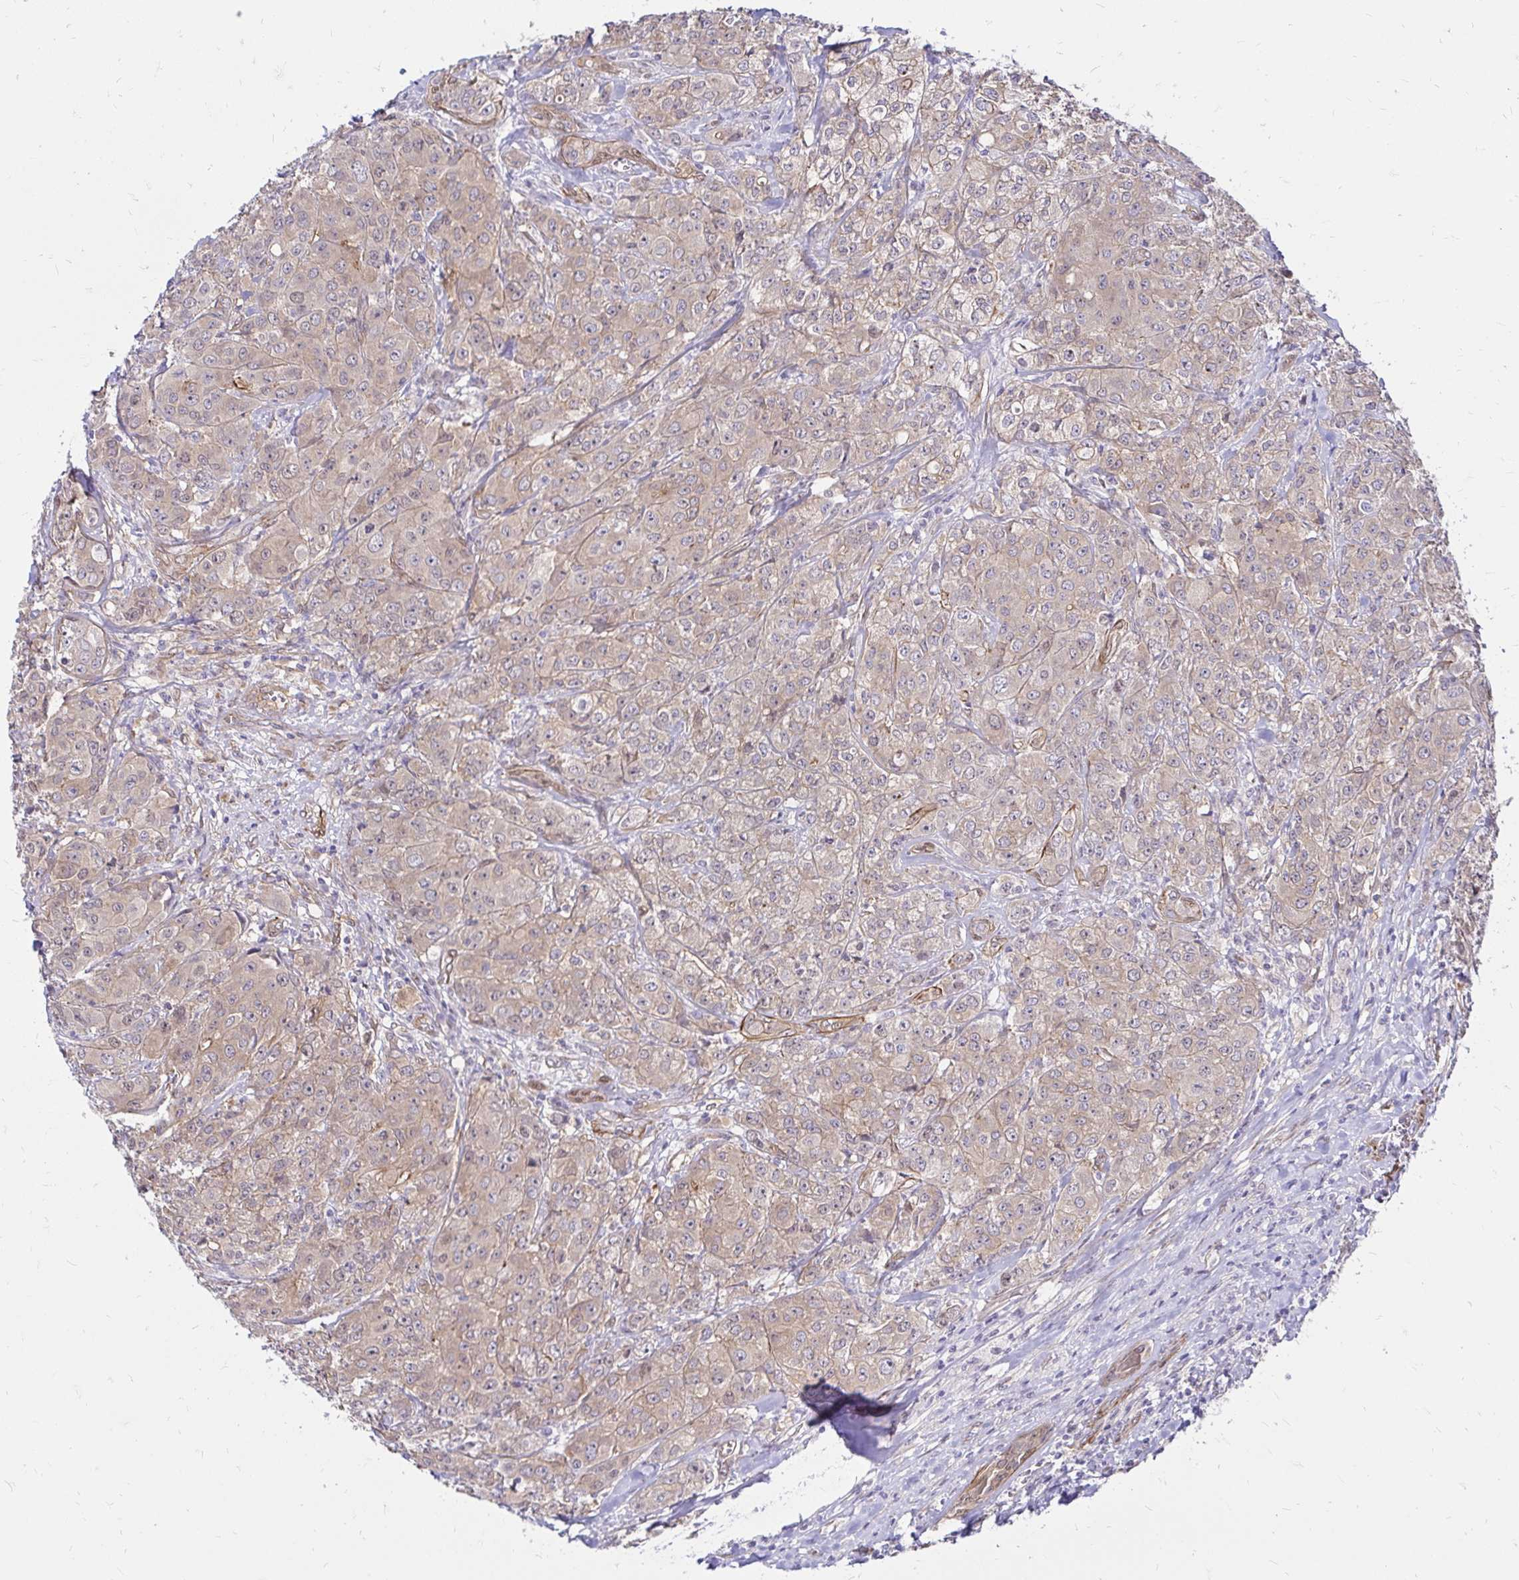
{"staining": {"intensity": "weak", "quantity": ">75%", "location": "cytoplasmic/membranous"}, "tissue": "breast cancer", "cell_type": "Tumor cells", "image_type": "cancer", "snomed": [{"axis": "morphology", "description": "Normal tissue, NOS"}, {"axis": "morphology", "description": "Duct carcinoma"}, {"axis": "topography", "description": "Breast"}], "caption": "Brown immunohistochemical staining in human breast cancer (intraductal carcinoma) displays weak cytoplasmic/membranous positivity in approximately >75% of tumor cells. The protein is shown in brown color, while the nuclei are stained blue.", "gene": "YAP1", "patient": {"sex": "female", "age": 43}}